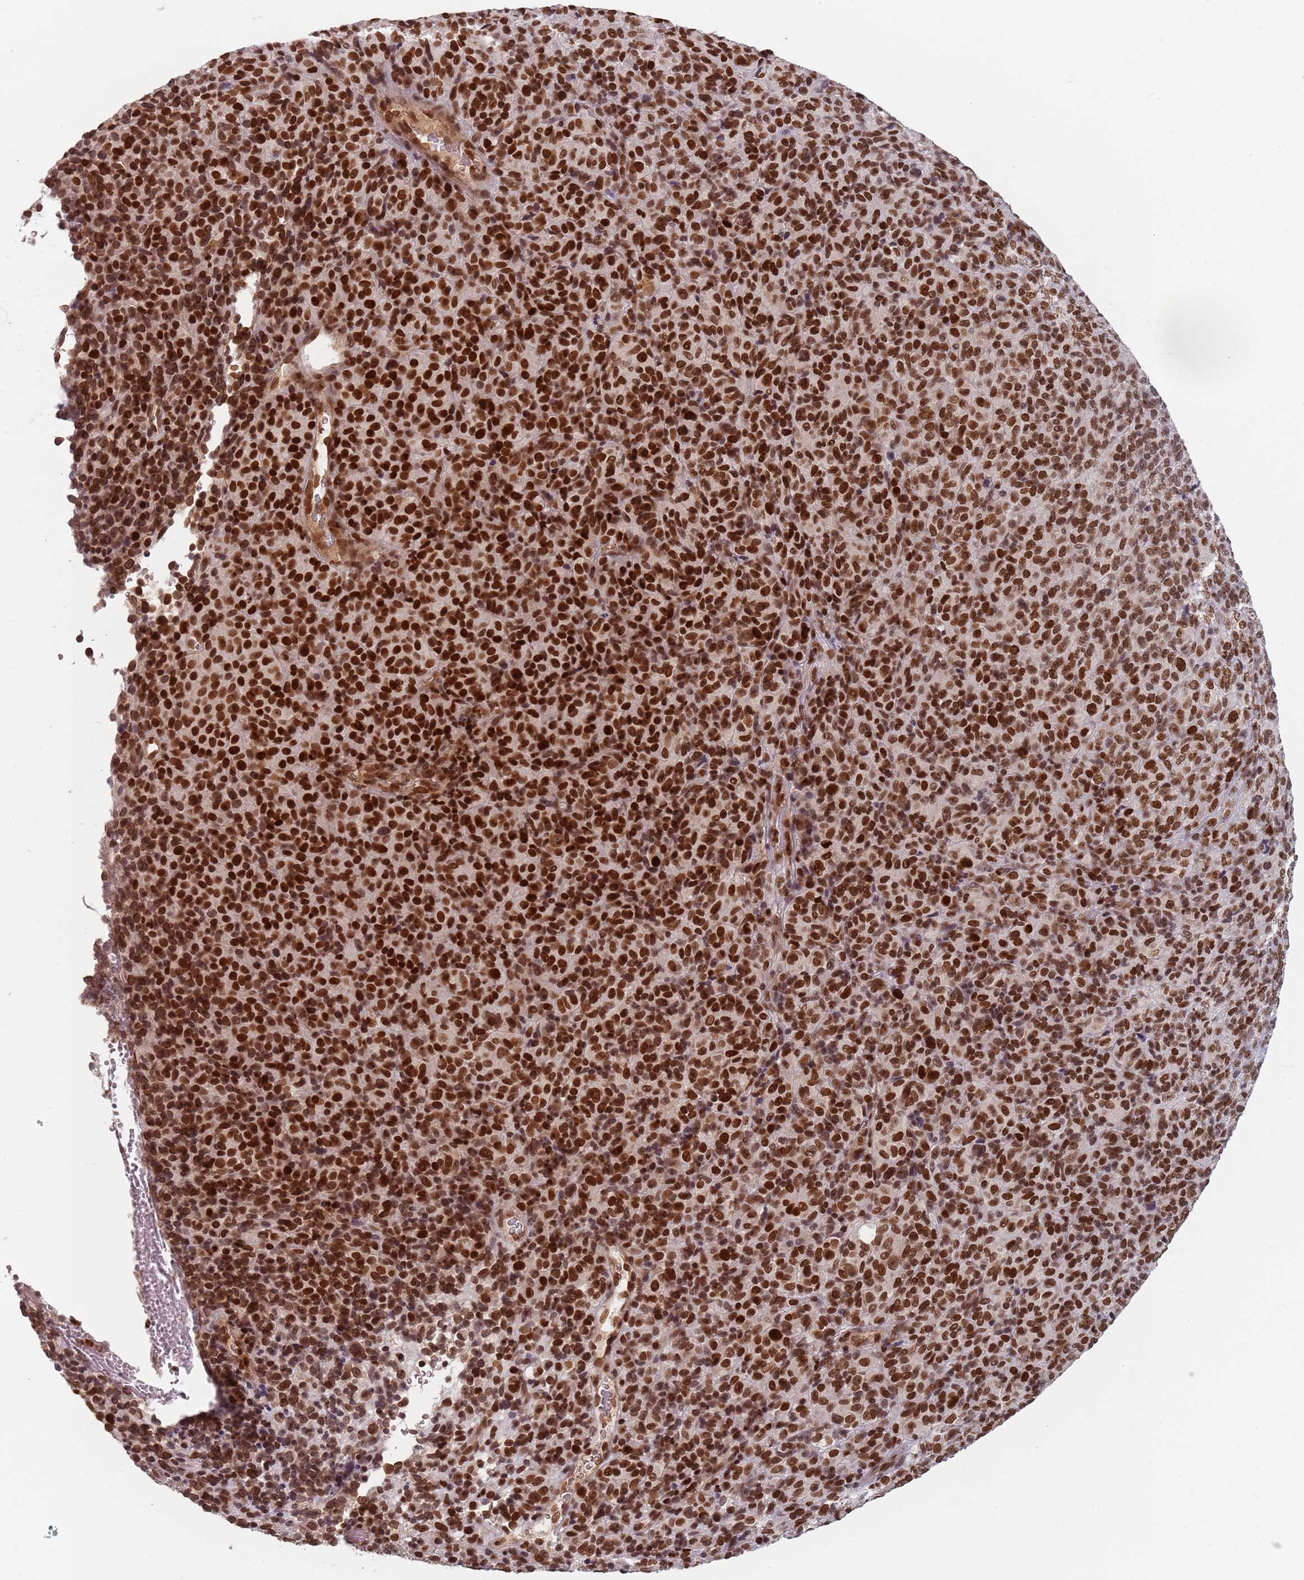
{"staining": {"intensity": "strong", "quantity": ">75%", "location": "nuclear"}, "tissue": "melanoma", "cell_type": "Tumor cells", "image_type": "cancer", "snomed": [{"axis": "morphology", "description": "Malignant melanoma, Metastatic site"}, {"axis": "topography", "description": "Brain"}], "caption": "Malignant melanoma (metastatic site) stained for a protein (brown) displays strong nuclear positive staining in about >75% of tumor cells.", "gene": "NUP50", "patient": {"sex": "female", "age": 56}}